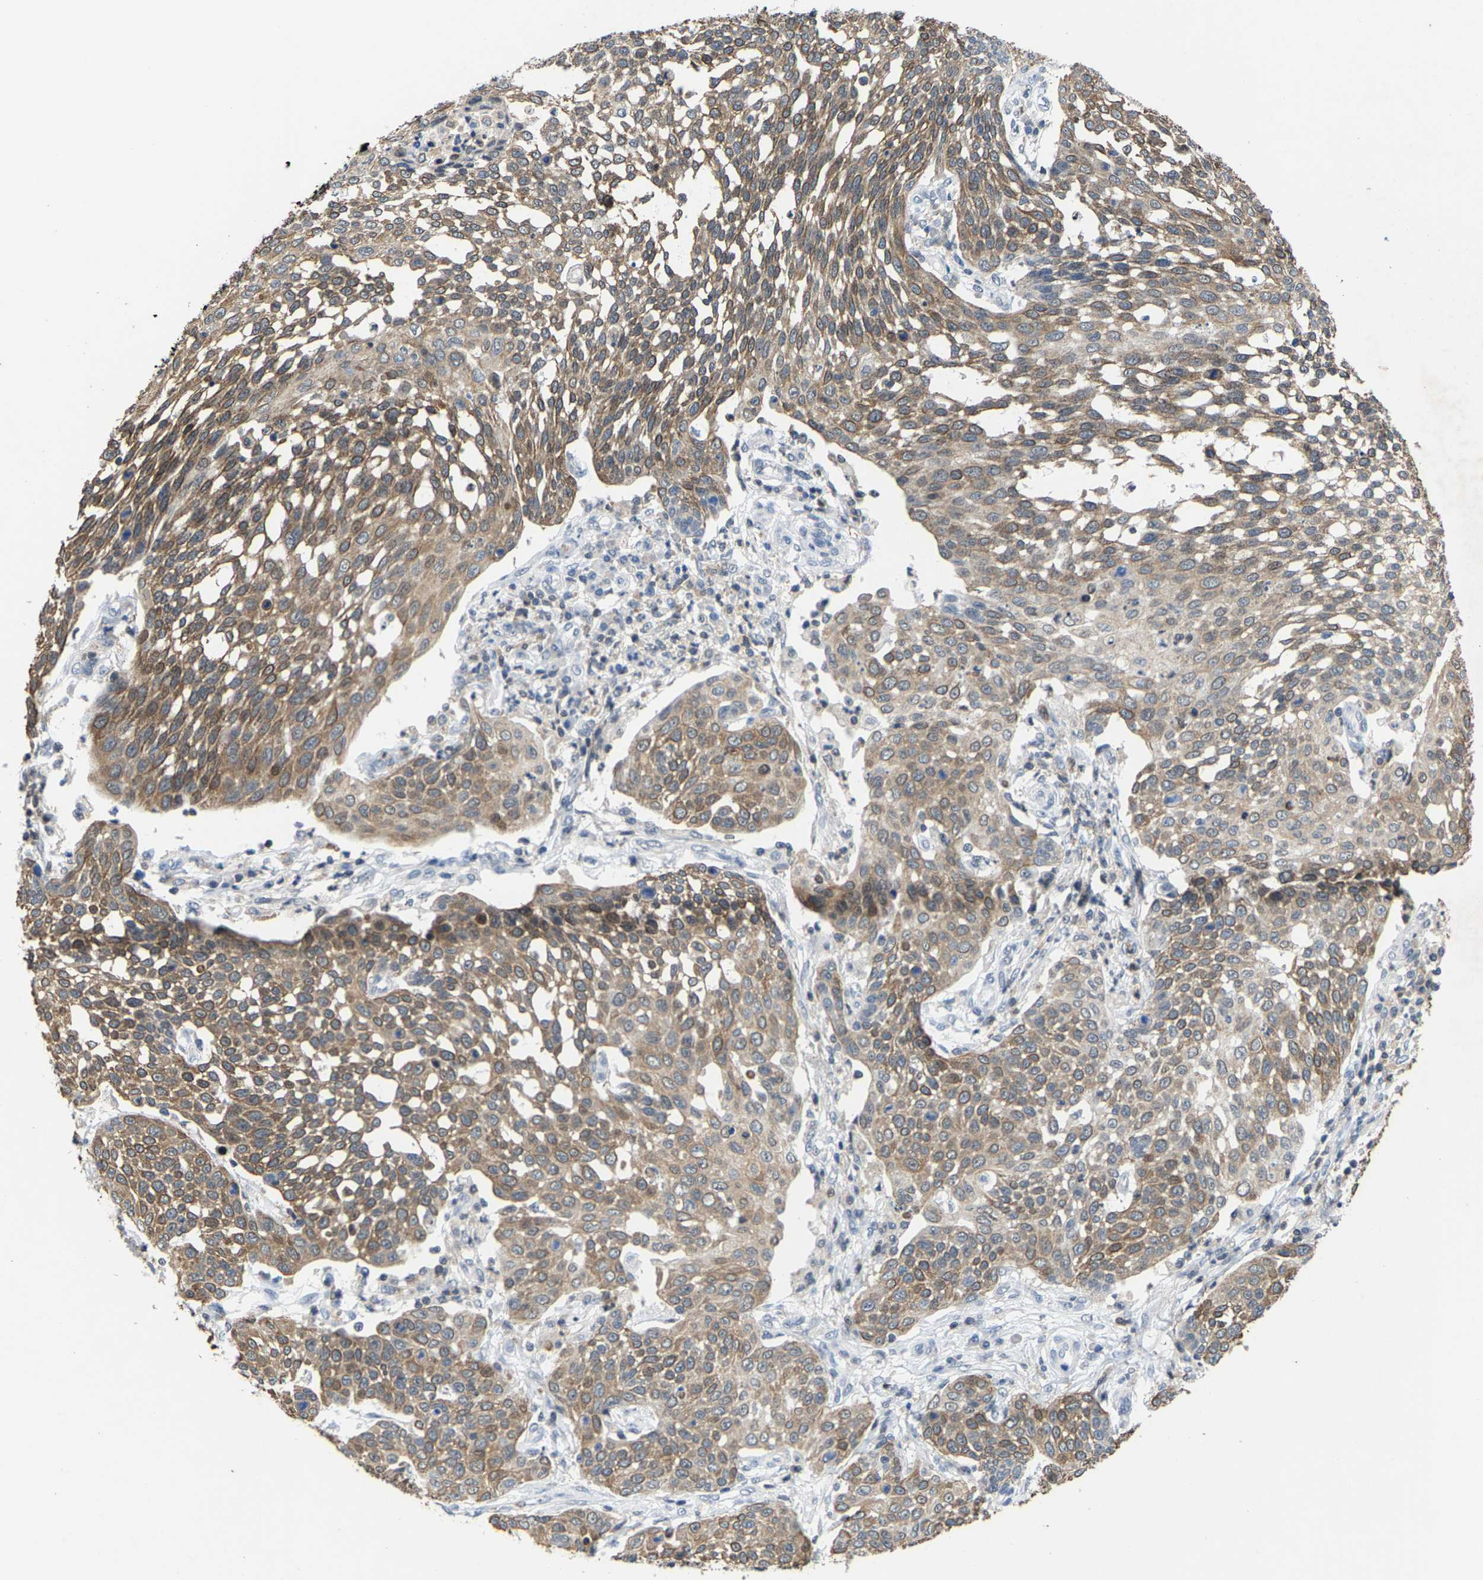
{"staining": {"intensity": "moderate", "quantity": ">75%", "location": "cytoplasmic/membranous"}, "tissue": "cervical cancer", "cell_type": "Tumor cells", "image_type": "cancer", "snomed": [{"axis": "morphology", "description": "Squamous cell carcinoma, NOS"}, {"axis": "topography", "description": "Cervix"}], "caption": "Immunohistochemical staining of human squamous cell carcinoma (cervical) shows medium levels of moderate cytoplasmic/membranous staining in approximately >75% of tumor cells. The staining was performed using DAB to visualize the protein expression in brown, while the nuclei were stained in blue with hematoxylin (Magnification: 20x).", "gene": "FGD3", "patient": {"sex": "female", "age": 34}}